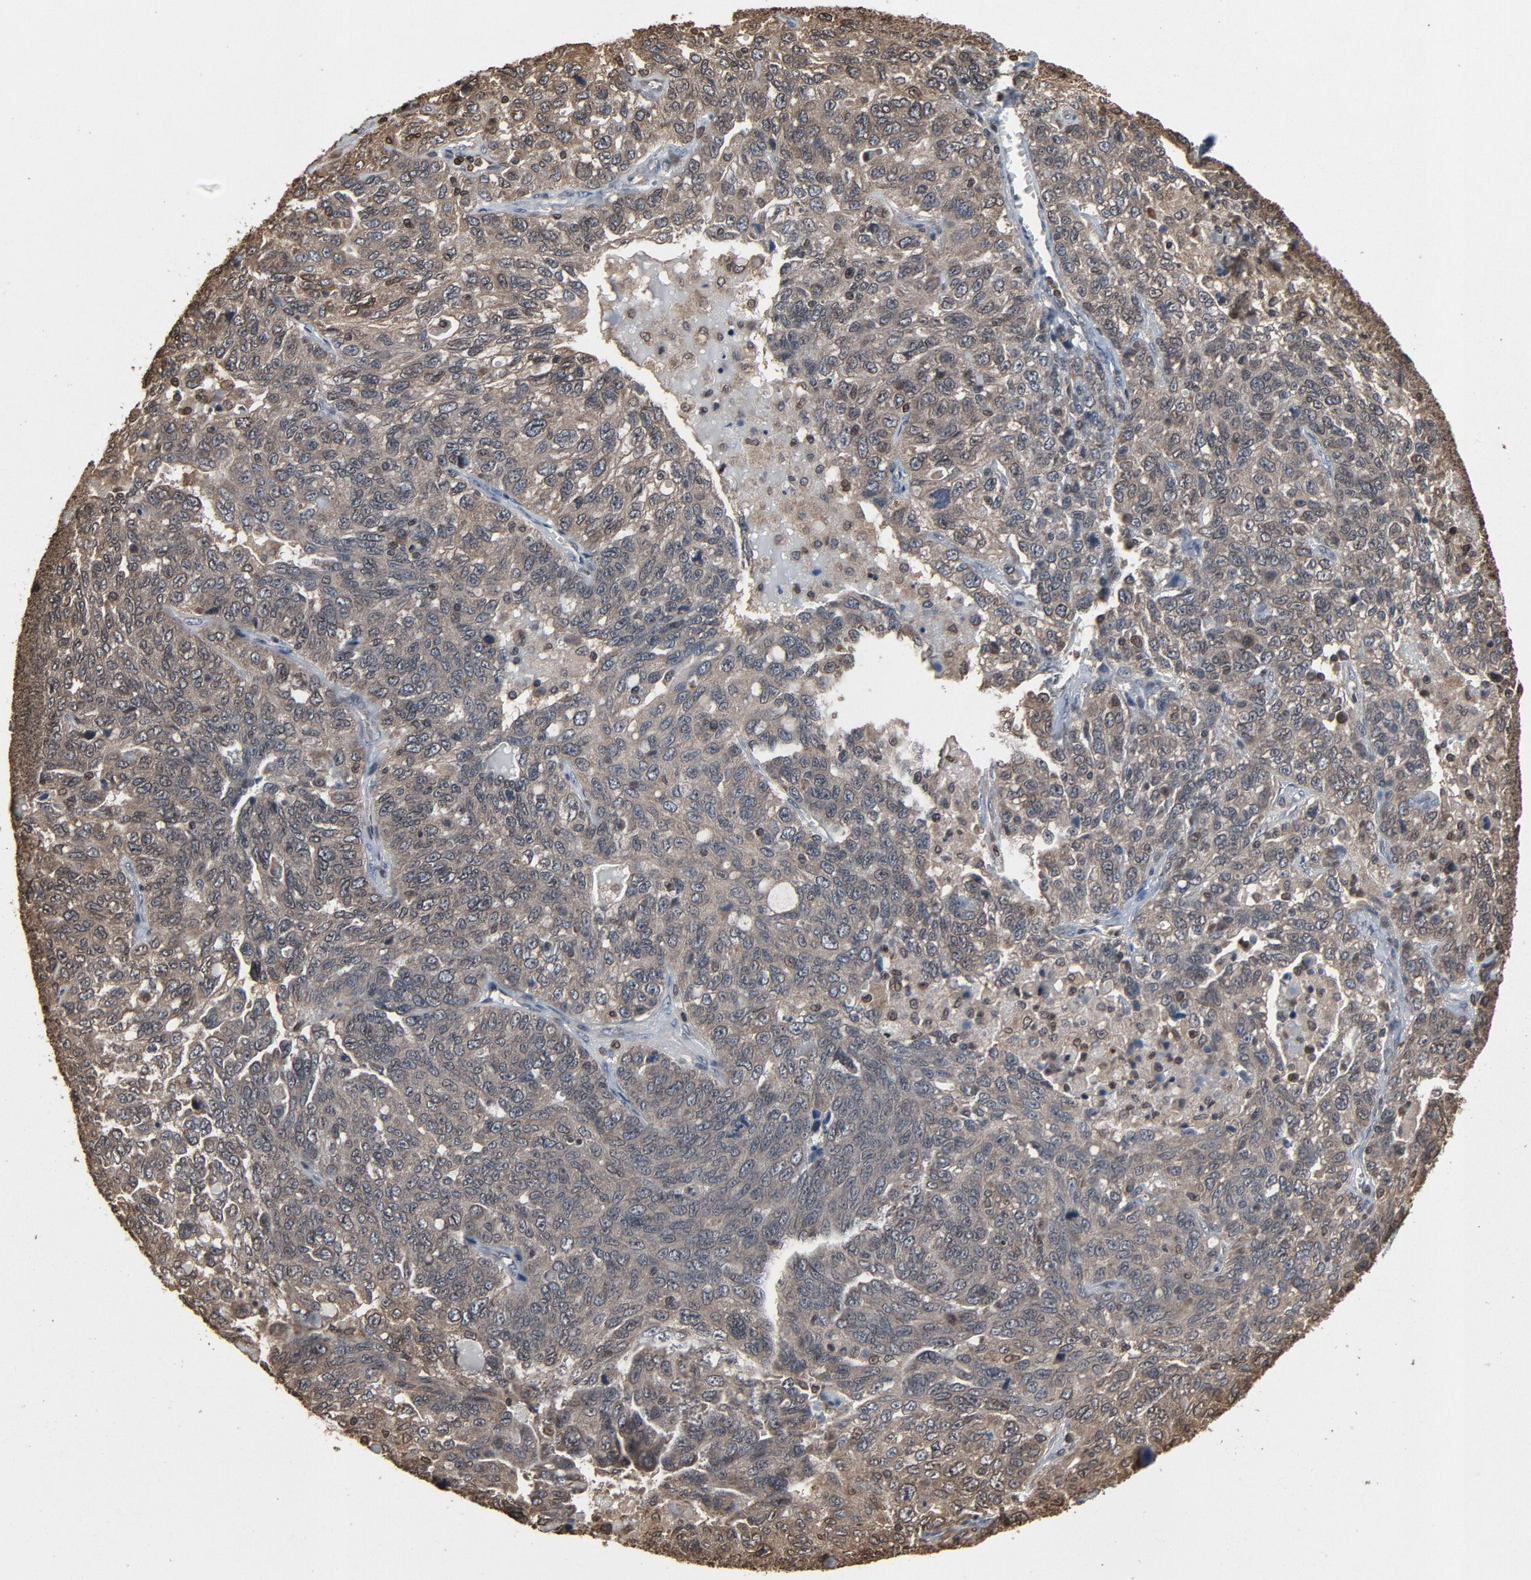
{"staining": {"intensity": "weak", "quantity": "<25%", "location": "cytoplasmic/membranous,nuclear"}, "tissue": "ovarian cancer", "cell_type": "Tumor cells", "image_type": "cancer", "snomed": [{"axis": "morphology", "description": "Cystadenocarcinoma, serous, NOS"}, {"axis": "topography", "description": "Ovary"}], "caption": "Immunohistochemistry histopathology image of serous cystadenocarcinoma (ovarian) stained for a protein (brown), which demonstrates no positivity in tumor cells. (DAB IHC, high magnification).", "gene": "UBE2D1", "patient": {"sex": "female", "age": 71}}